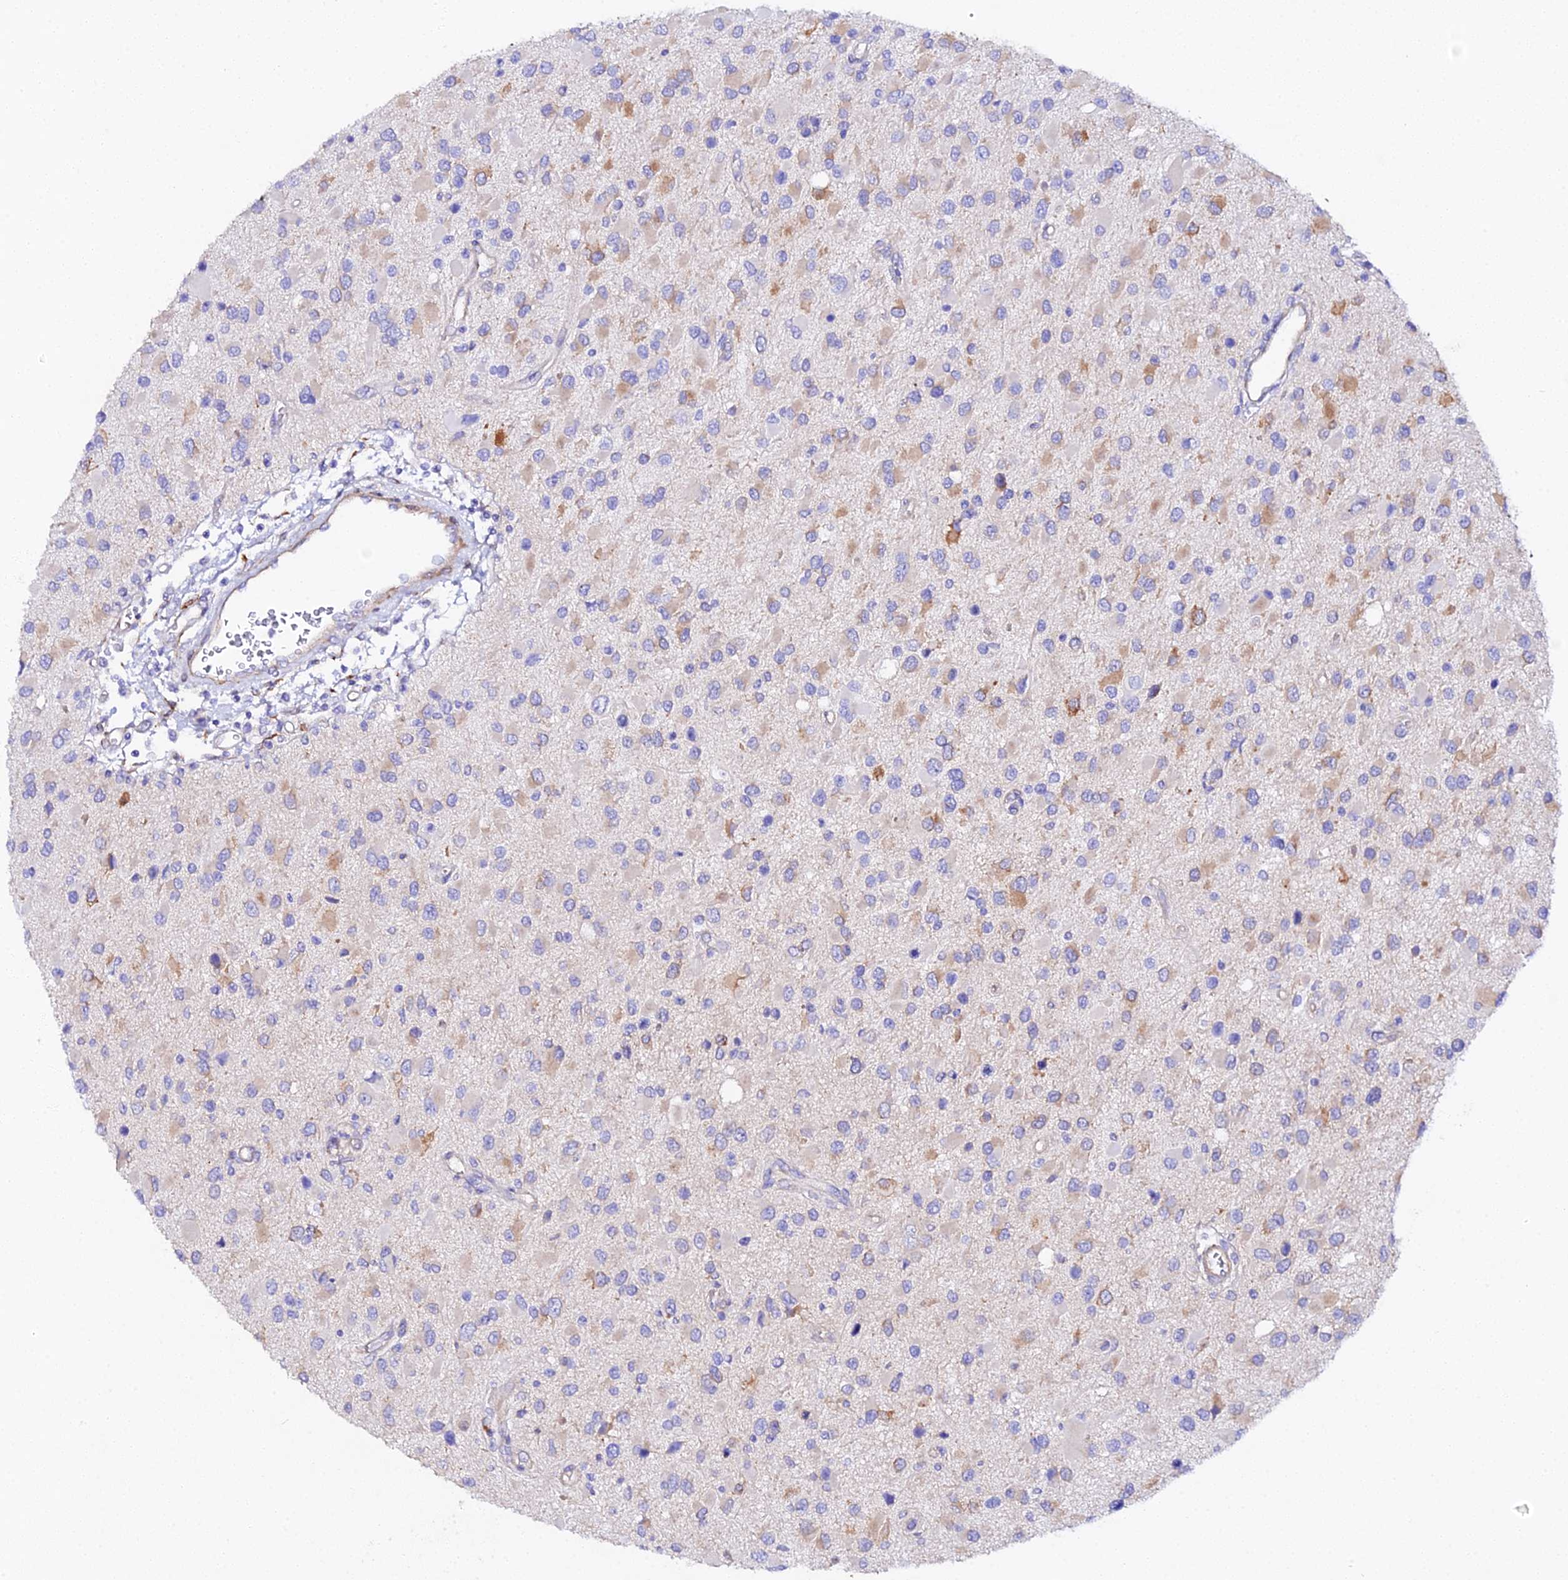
{"staining": {"intensity": "weak", "quantity": "<25%", "location": "cytoplasmic/membranous"}, "tissue": "glioma", "cell_type": "Tumor cells", "image_type": "cancer", "snomed": [{"axis": "morphology", "description": "Glioma, malignant, High grade"}, {"axis": "topography", "description": "Brain"}], "caption": "Photomicrograph shows no significant protein positivity in tumor cells of glioma.", "gene": "CFAP45", "patient": {"sex": "male", "age": 53}}